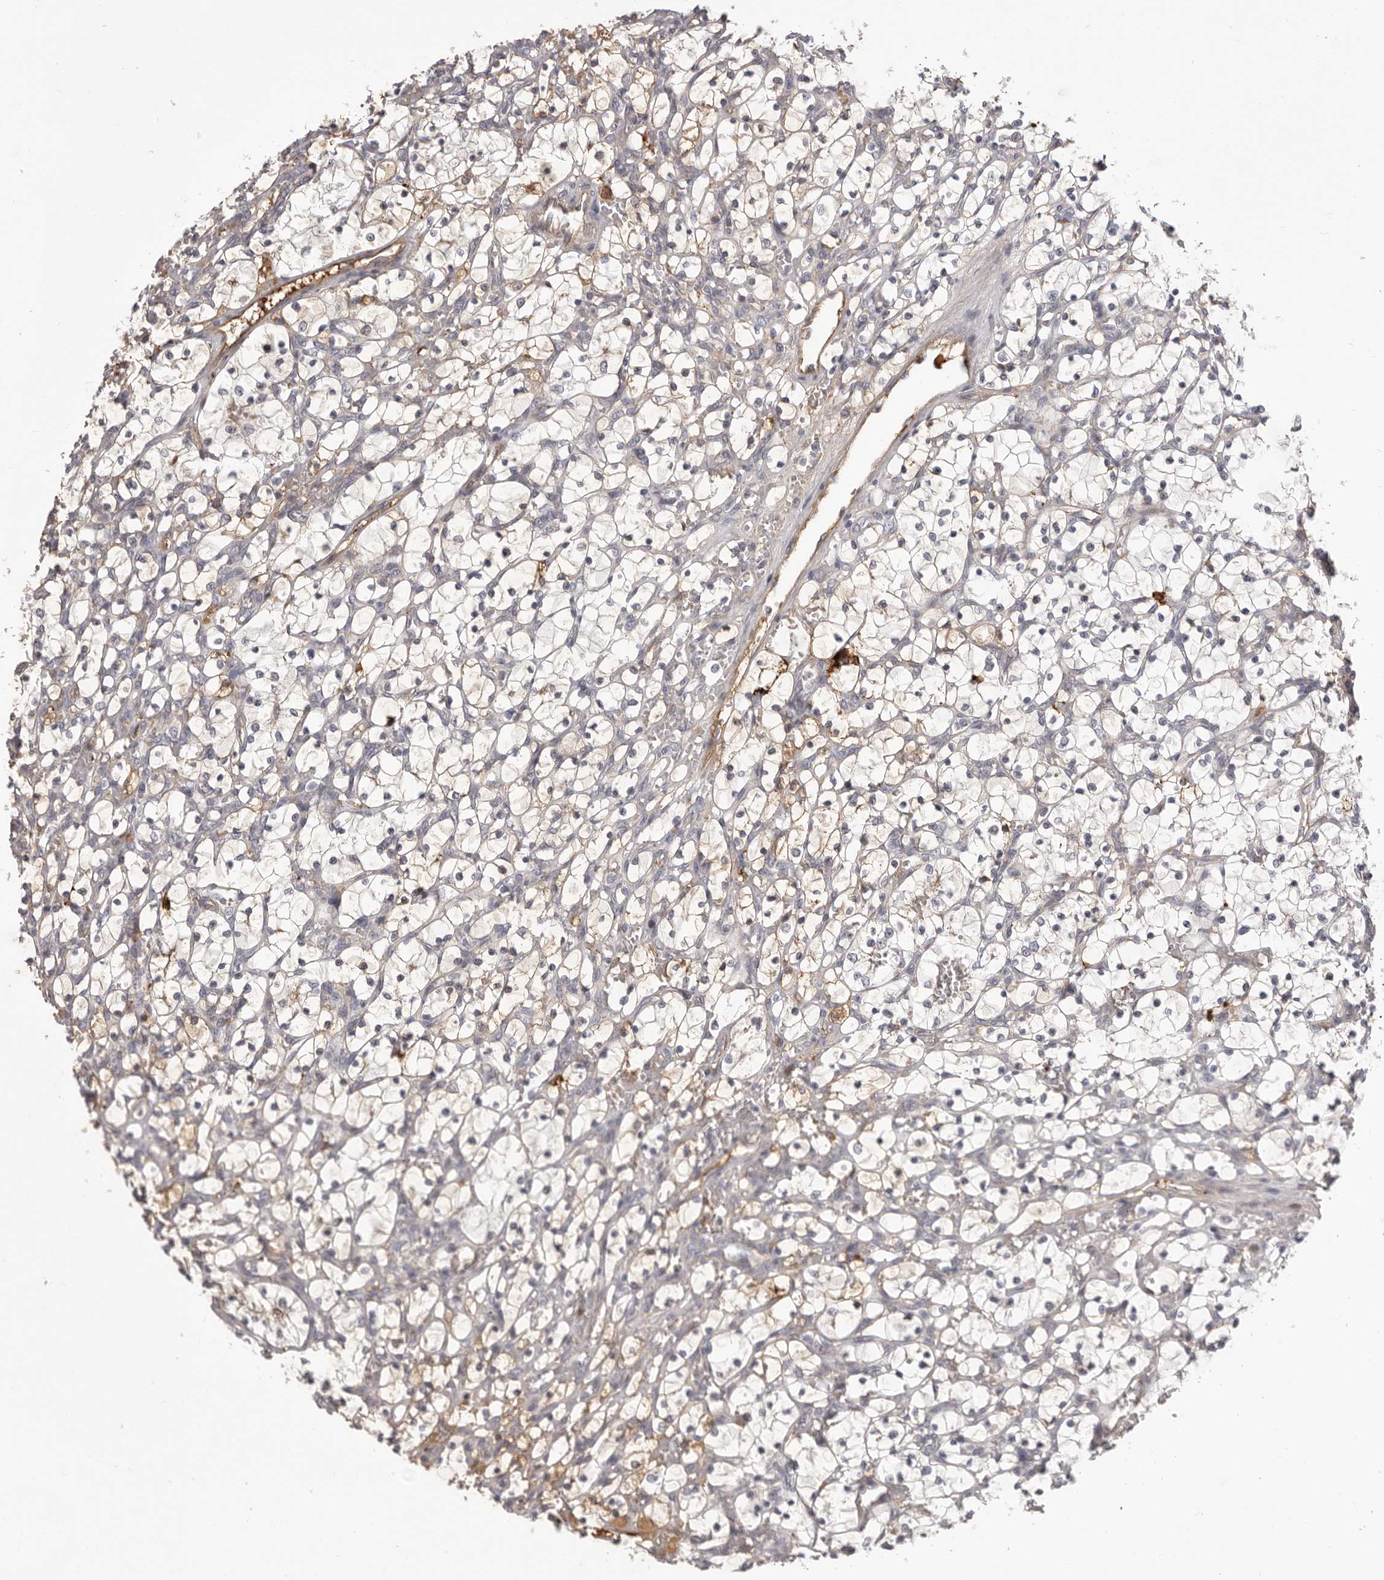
{"staining": {"intensity": "weak", "quantity": "<25%", "location": "cytoplasmic/membranous"}, "tissue": "renal cancer", "cell_type": "Tumor cells", "image_type": "cancer", "snomed": [{"axis": "morphology", "description": "Adenocarcinoma, NOS"}, {"axis": "topography", "description": "Kidney"}], "caption": "Tumor cells are negative for brown protein staining in renal cancer.", "gene": "OTUD3", "patient": {"sex": "female", "age": 69}}